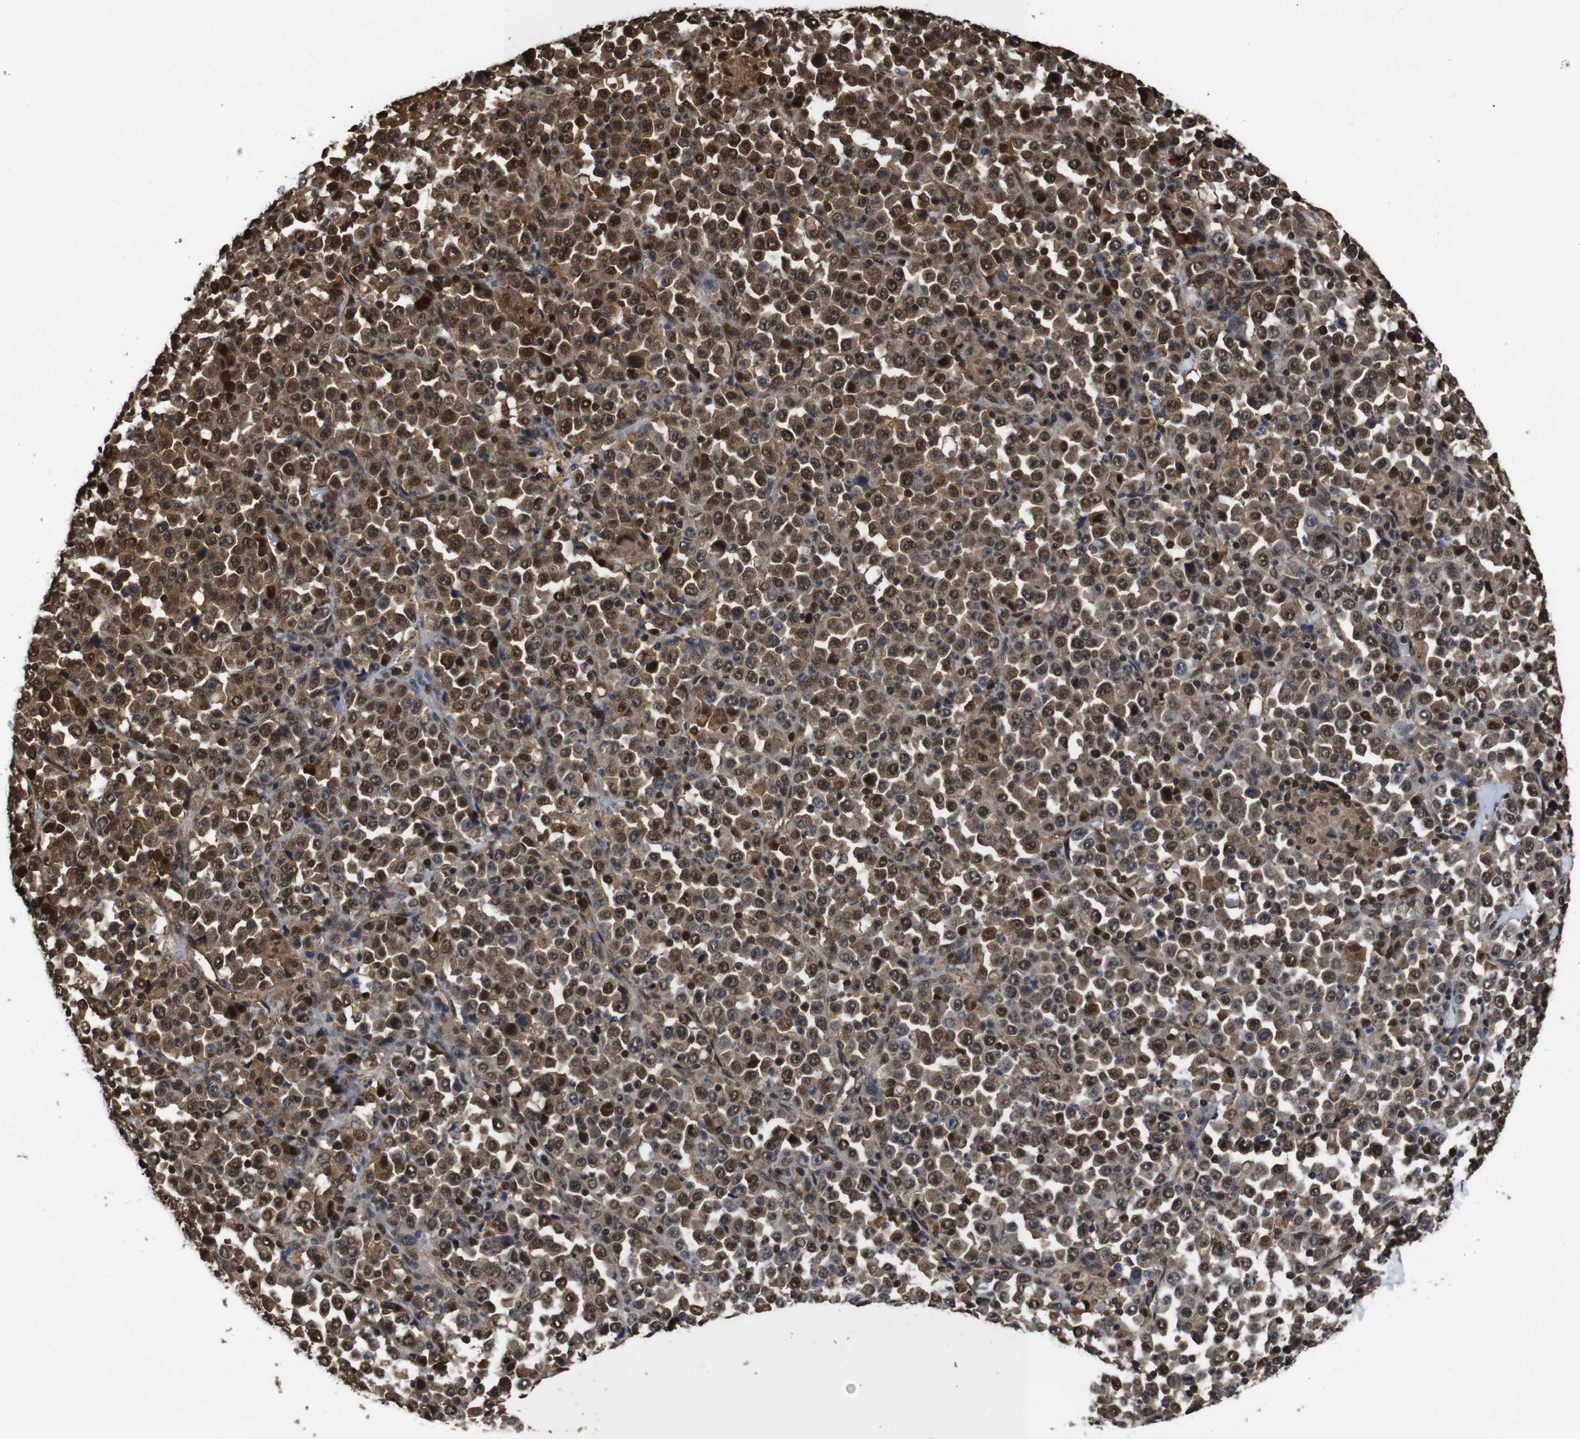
{"staining": {"intensity": "moderate", "quantity": ">75%", "location": "cytoplasmic/membranous,nuclear"}, "tissue": "stomach cancer", "cell_type": "Tumor cells", "image_type": "cancer", "snomed": [{"axis": "morphology", "description": "Normal tissue, NOS"}, {"axis": "morphology", "description": "Adenocarcinoma, NOS"}, {"axis": "topography", "description": "Stomach, upper"}, {"axis": "topography", "description": "Stomach"}], "caption": "Stomach cancer stained for a protein reveals moderate cytoplasmic/membranous and nuclear positivity in tumor cells. (brown staining indicates protein expression, while blue staining denotes nuclei).", "gene": "VCP", "patient": {"sex": "male", "age": 59}}